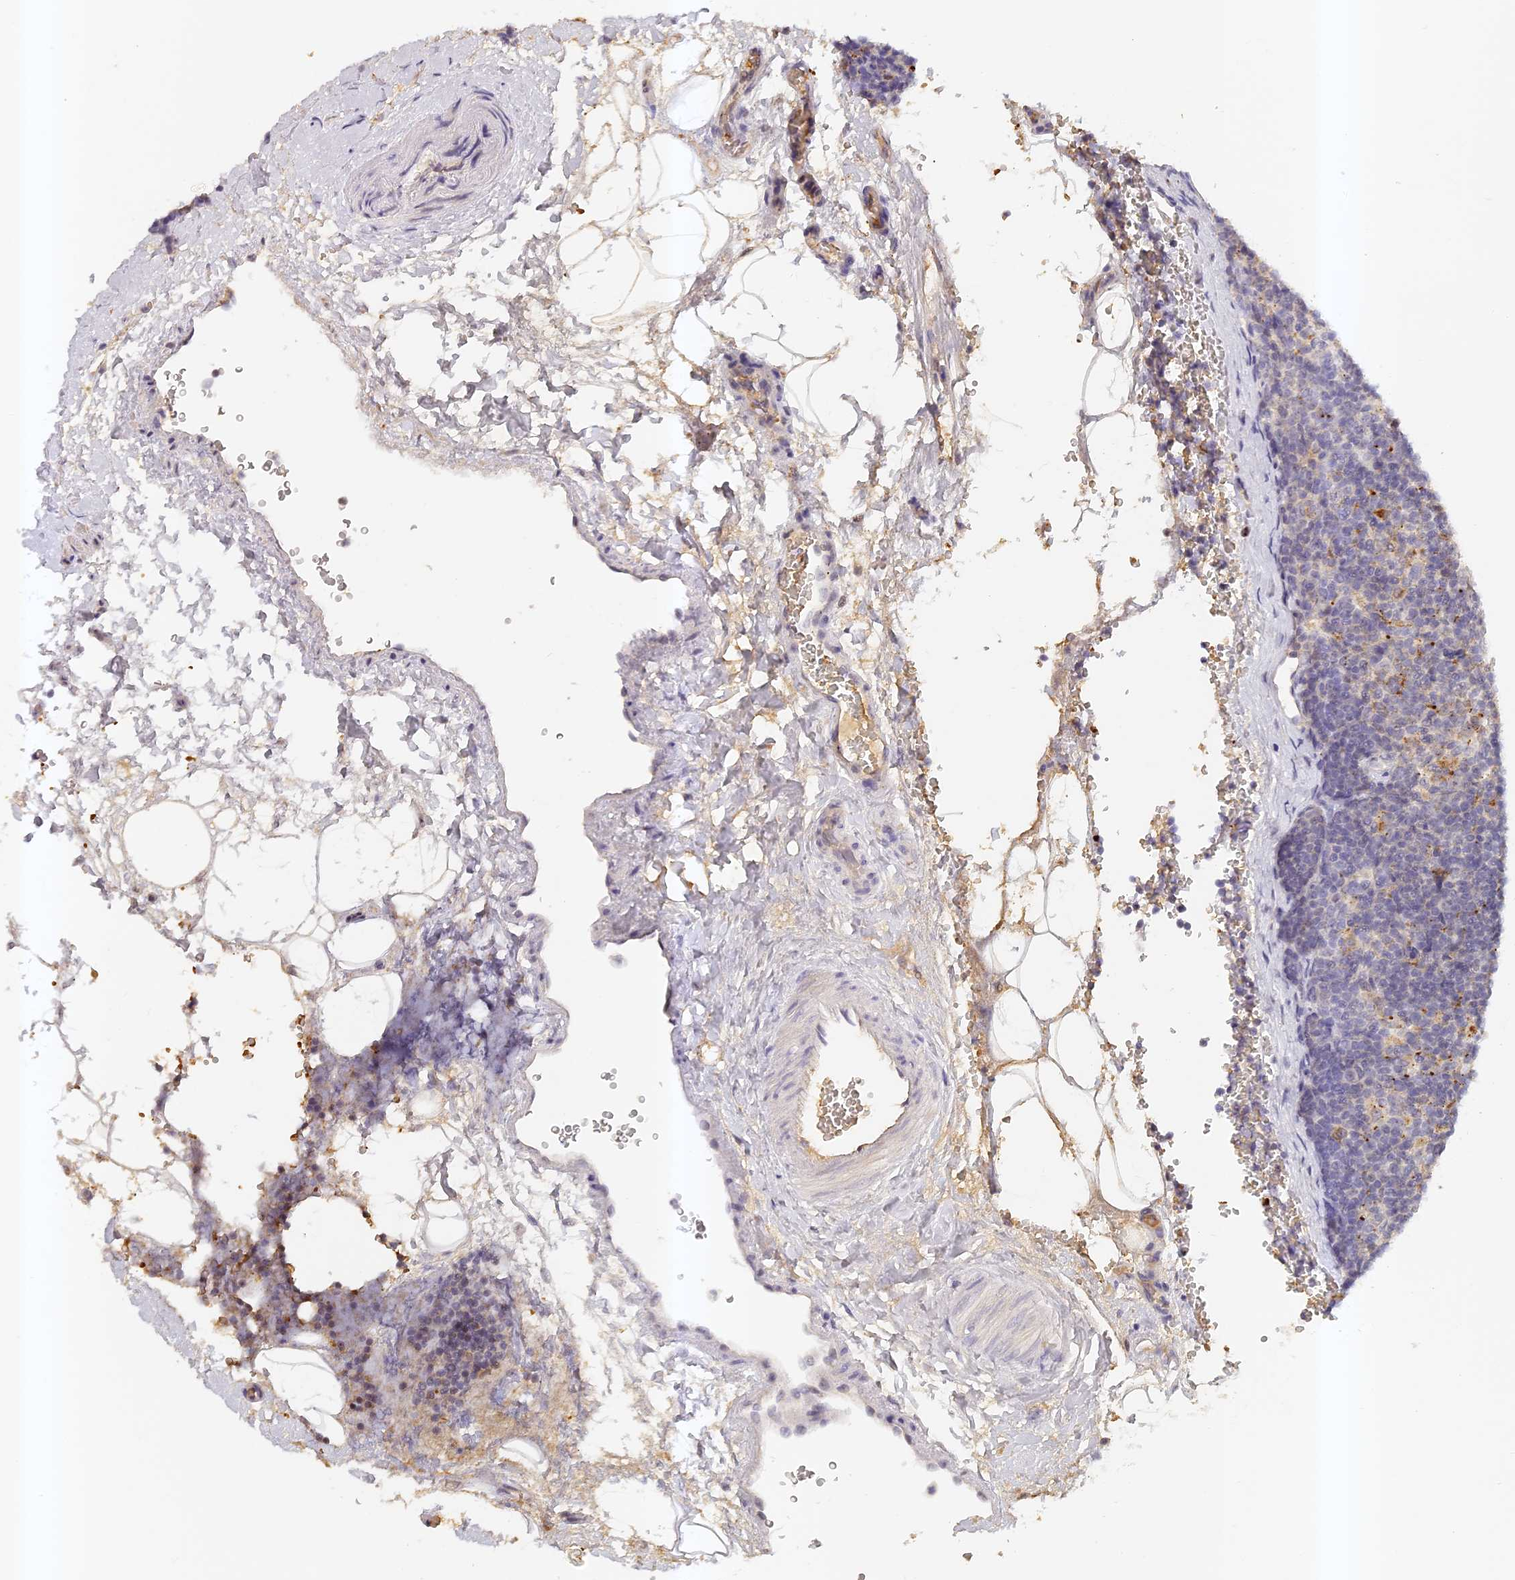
{"staining": {"intensity": "strong", "quantity": "25%-75%", "location": "nuclear"}, "tissue": "lymph node", "cell_type": "Germinal center cells", "image_type": "normal", "snomed": [{"axis": "morphology", "description": "Normal tissue, NOS"}, {"axis": "topography", "description": "Lymph node"}], "caption": "Immunohistochemical staining of normal lymph node shows high levels of strong nuclear staining in approximately 25%-75% of germinal center cells.", "gene": "ELL3", "patient": {"sex": "female", "age": 22}}